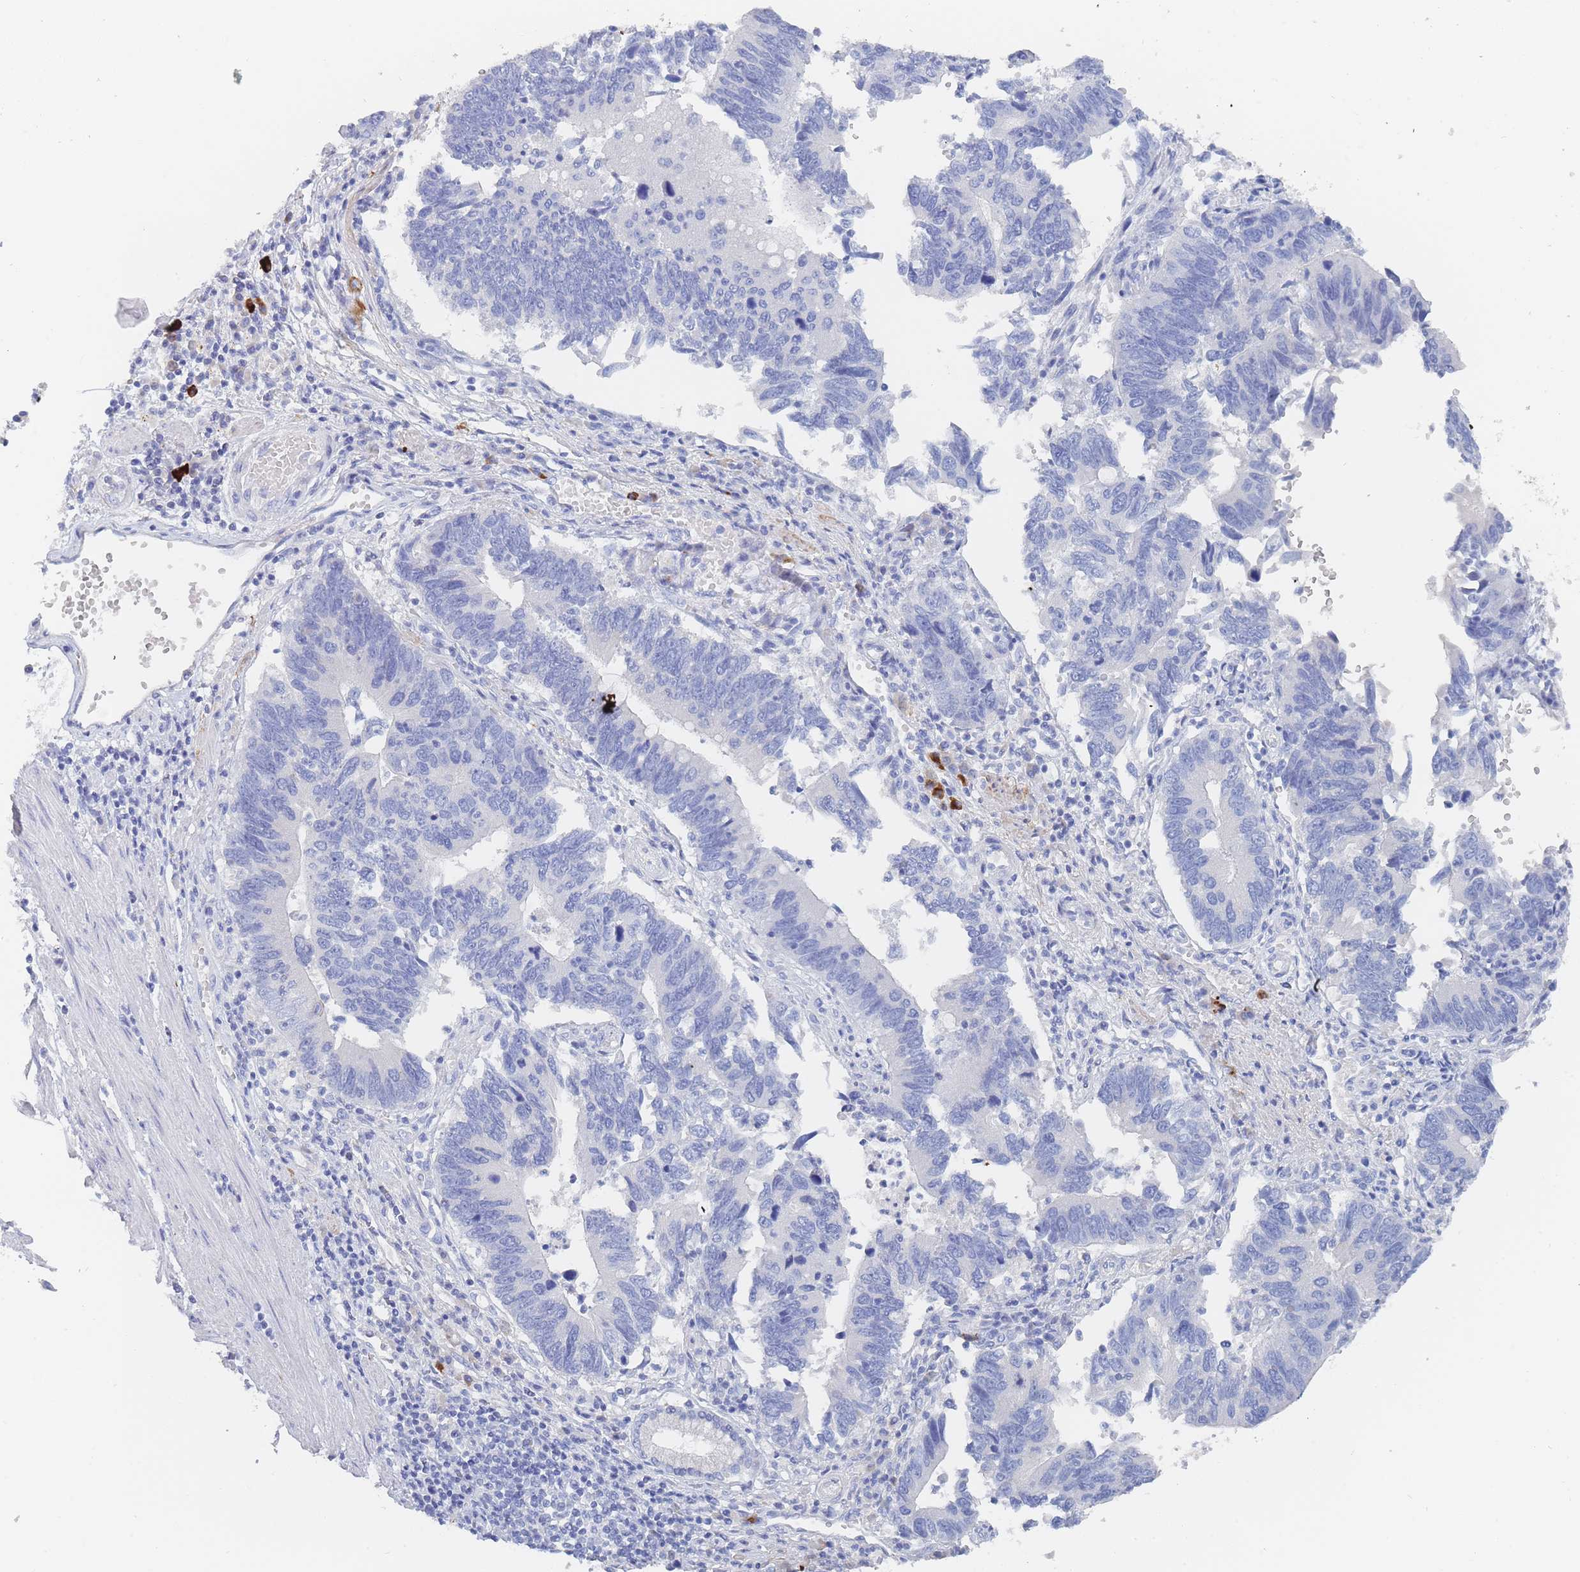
{"staining": {"intensity": "negative", "quantity": "none", "location": "none"}, "tissue": "stomach cancer", "cell_type": "Tumor cells", "image_type": "cancer", "snomed": [{"axis": "morphology", "description": "Adenocarcinoma, NOS"}, {"axis": "topography", "description": "Stomach"}], "caption": "Micrograph shows no significant protein expression in tumor cells of stomach cancer (adenocarcinoma).", "gene": "SLC25A35", "patient": {"sex": "male", "age": 59}}